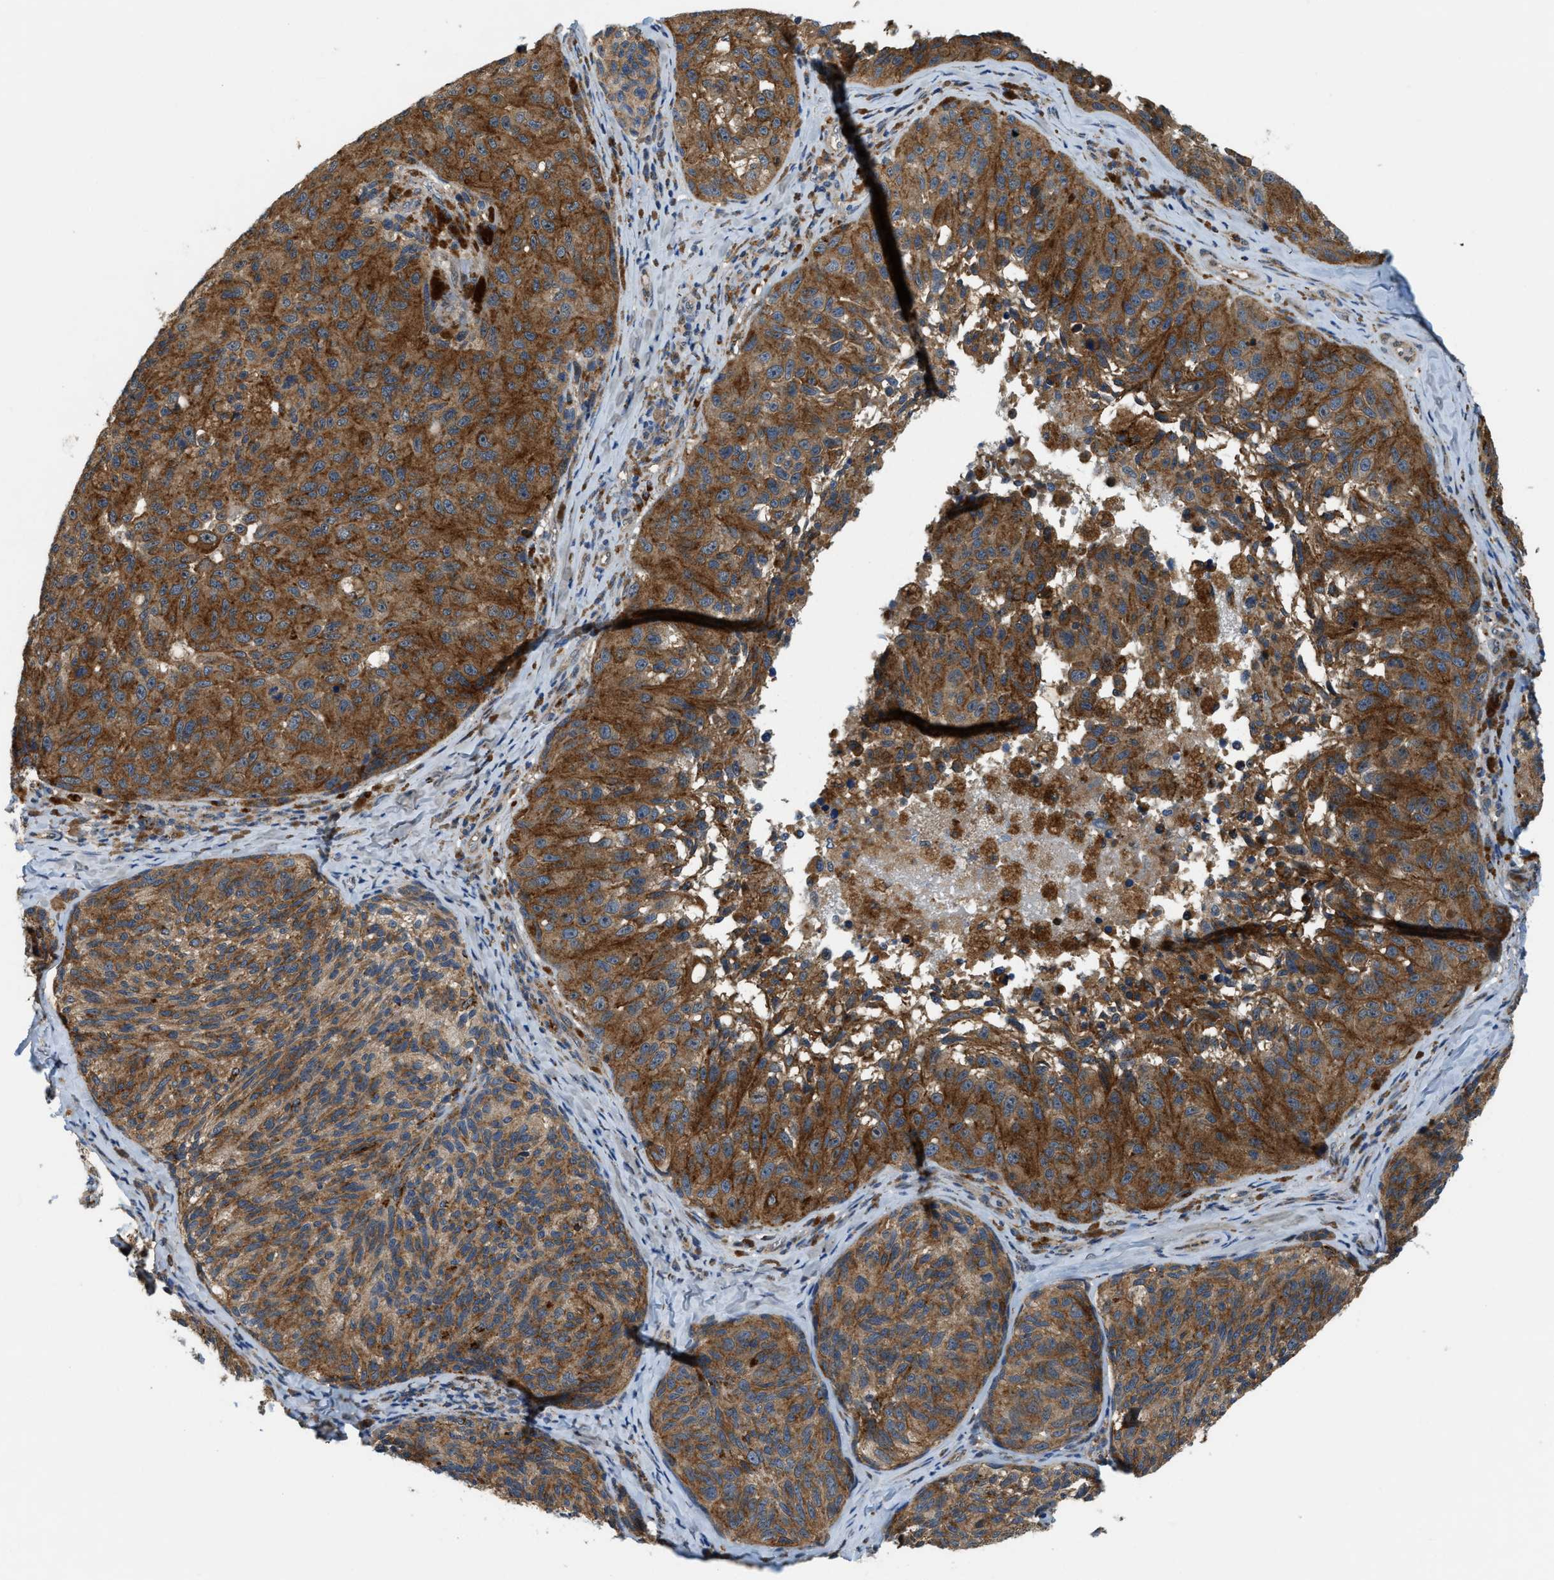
{"staining": {"intensity": "moderate", "quantity": ">75%", "location": "cytoplasmic/membranous"}, "tissue": "melanoma", "cell_type": "Tumor cells", "image_type": "cancer", "snomed": [{"axis": "morphology", "description": "Malignant melanoma, NOS"}, {"axis": "topography", "description": "Skin"}], "caption": "A histopathology image of human malignant melanoma stained for a protein displays moderate cytoplasmic/membranous brown staining in tumor cells. (IHC, brightfield microscopy, high magnification).", "gene": "STARD3NL", "patient": {"sex": "female", "age": 73}}